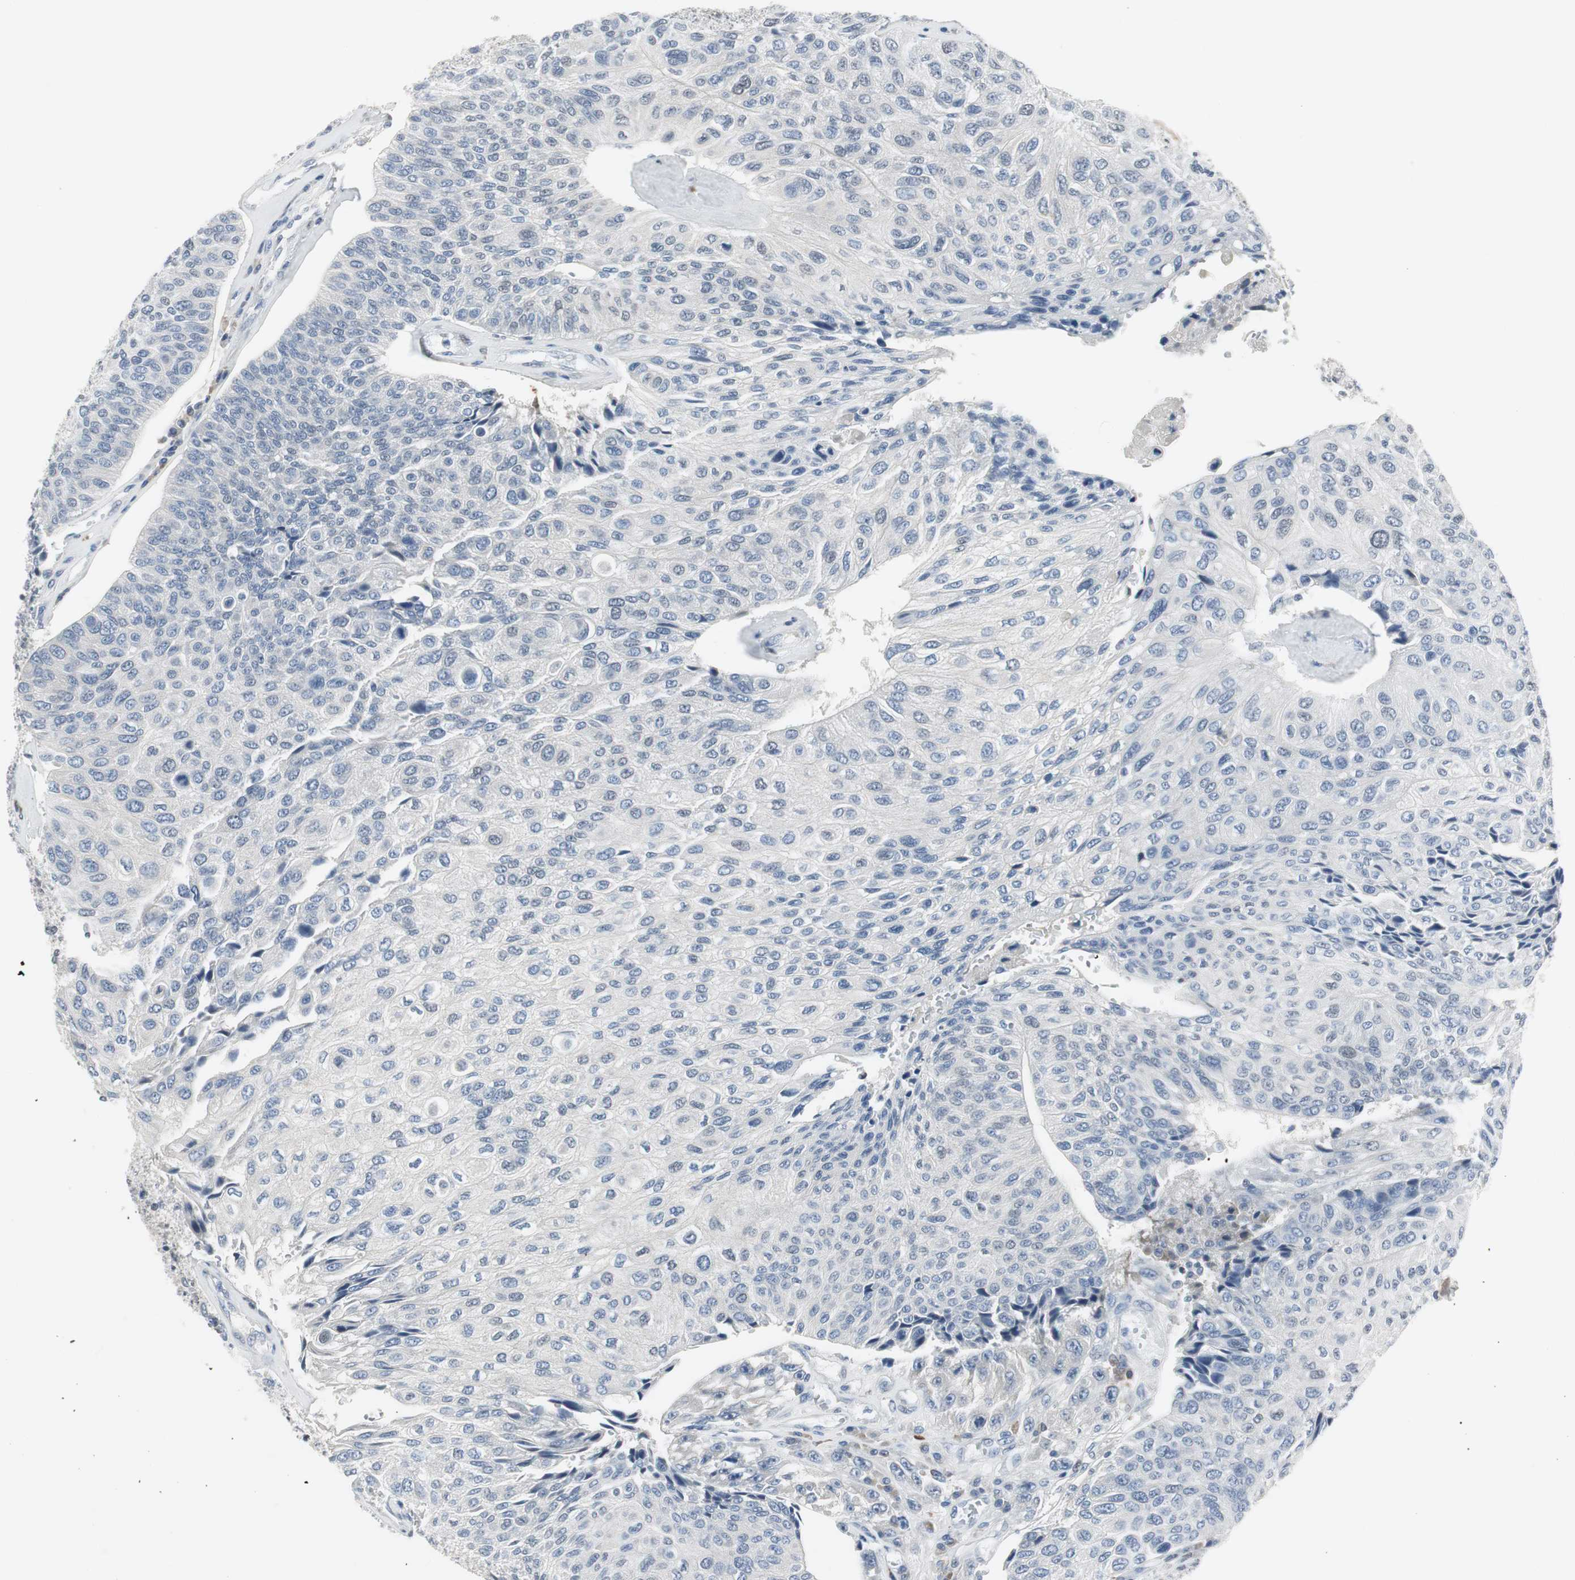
{"staining": {"intensity": "negative", "quantity": "none", "location": "none"}, "tissue": "urothelial cancer", "cell_type": "Tumor cells", "image_type": "cancer", "snomed": [{"axis": "morphology", "description": "Urothelial carcinoma, High grade"}, {"axis": "topography", "description": "Urinary bladder"}], "caption": "The photomicrograph exhibits no staining of tumor cells in urothelial cancer. The staining was performed using DAB to visualize the protein expression in brown, while the nuclei were stained in blue with hematoxylin (Magnification: 20x).", "gene": "ELK1", "patient": {"sex": "male", "age": 66}}